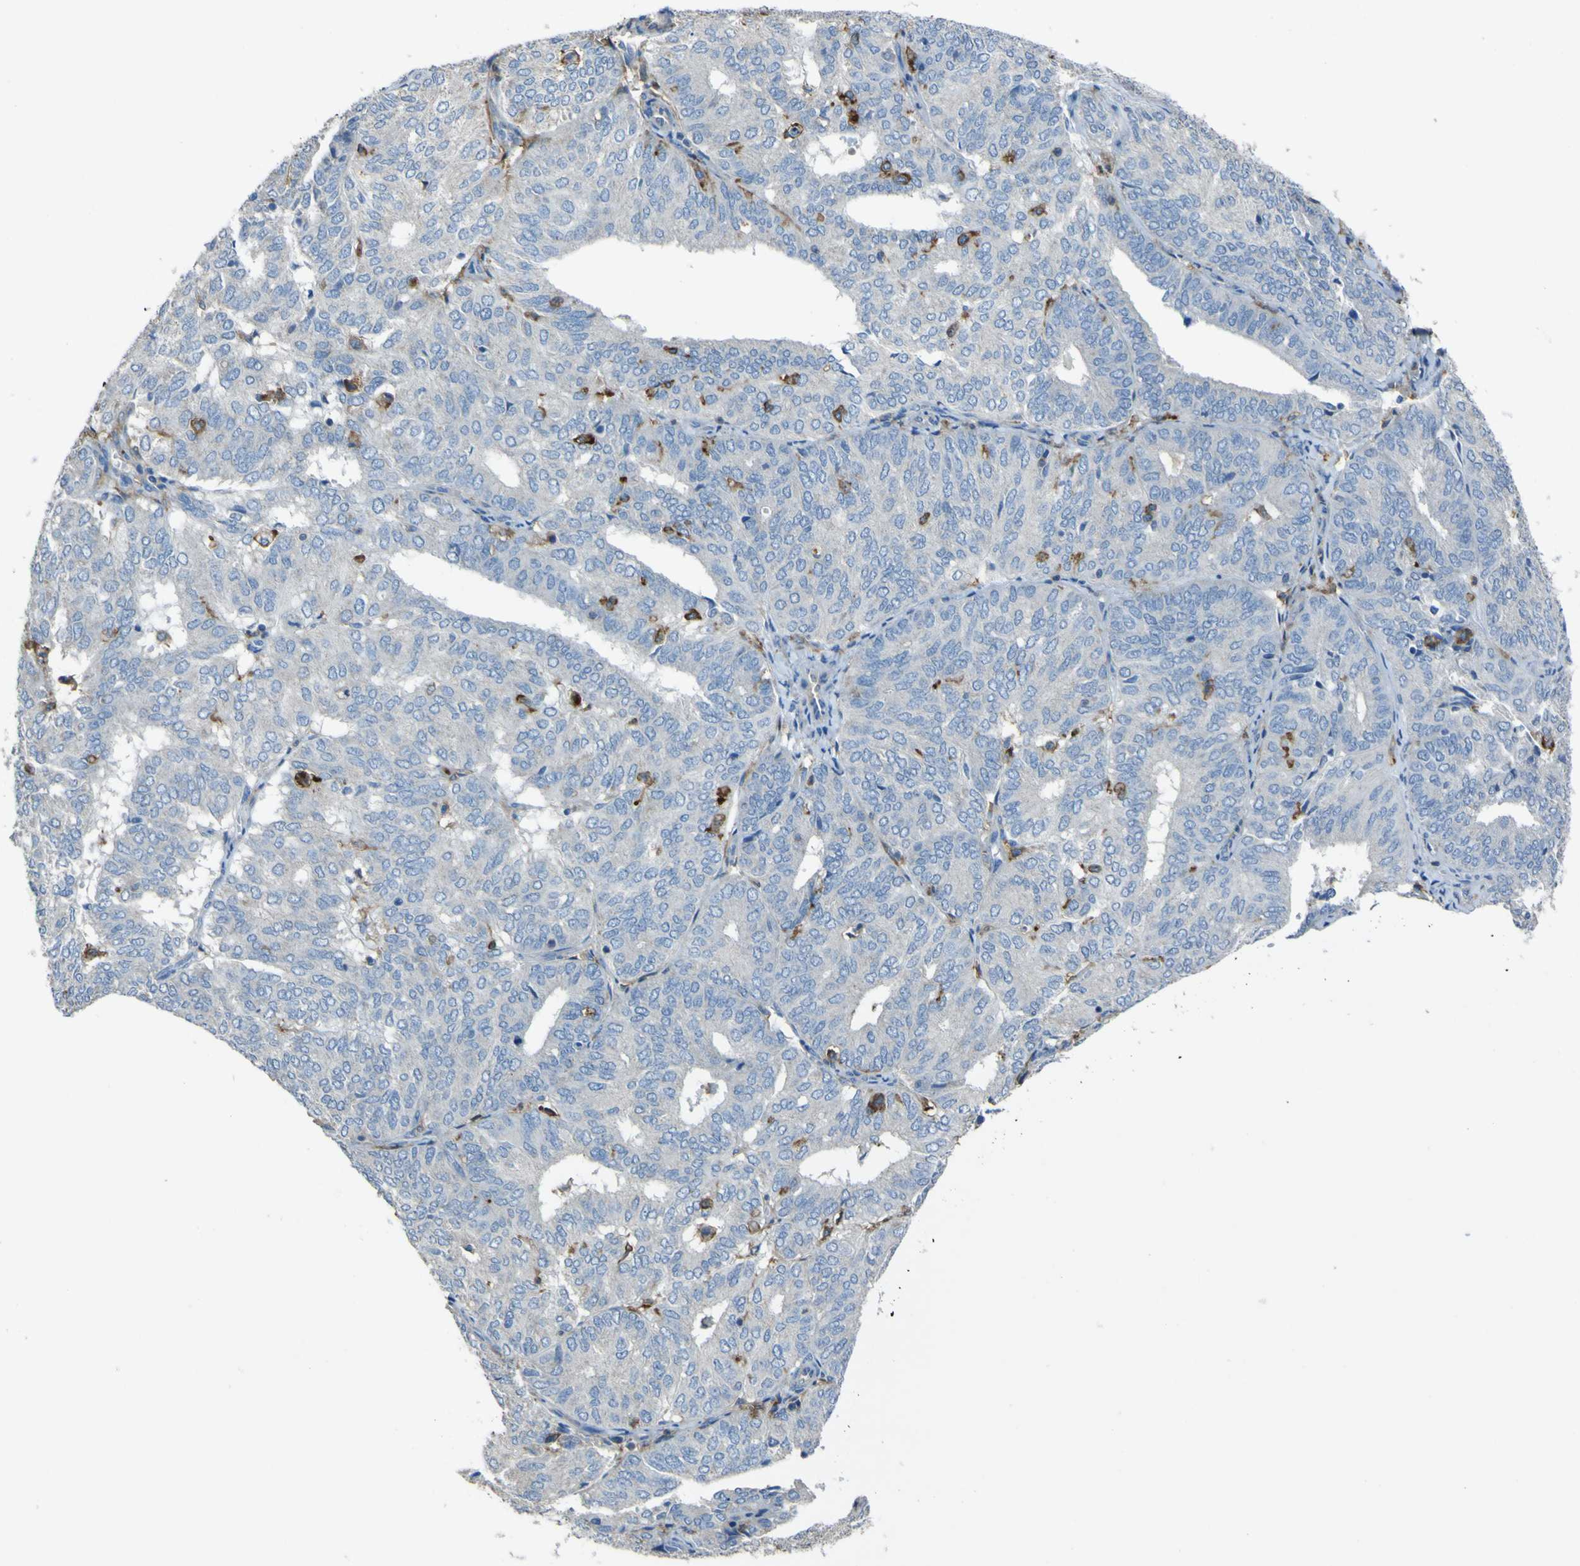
{"staining": {"intensity": "negative", "quantity": "none", "location": "none"}, "tissue": "endometrial cancer", "cell_type": "Tumor cells", "image_type": "cancer", "snomed": [{"axis": "morphology", "description": "Adenocarcinoma, NOS"}, {"axis": "topography", "description": "Uterus"}], "caption": "This is a photomicrograph of immunohistochemistry staining of adenocarcinoma (endometrial), which shows no positivity in tumor cells.", "gene": "LAIR1", "patient": {"sex": "female", "age": 60}}